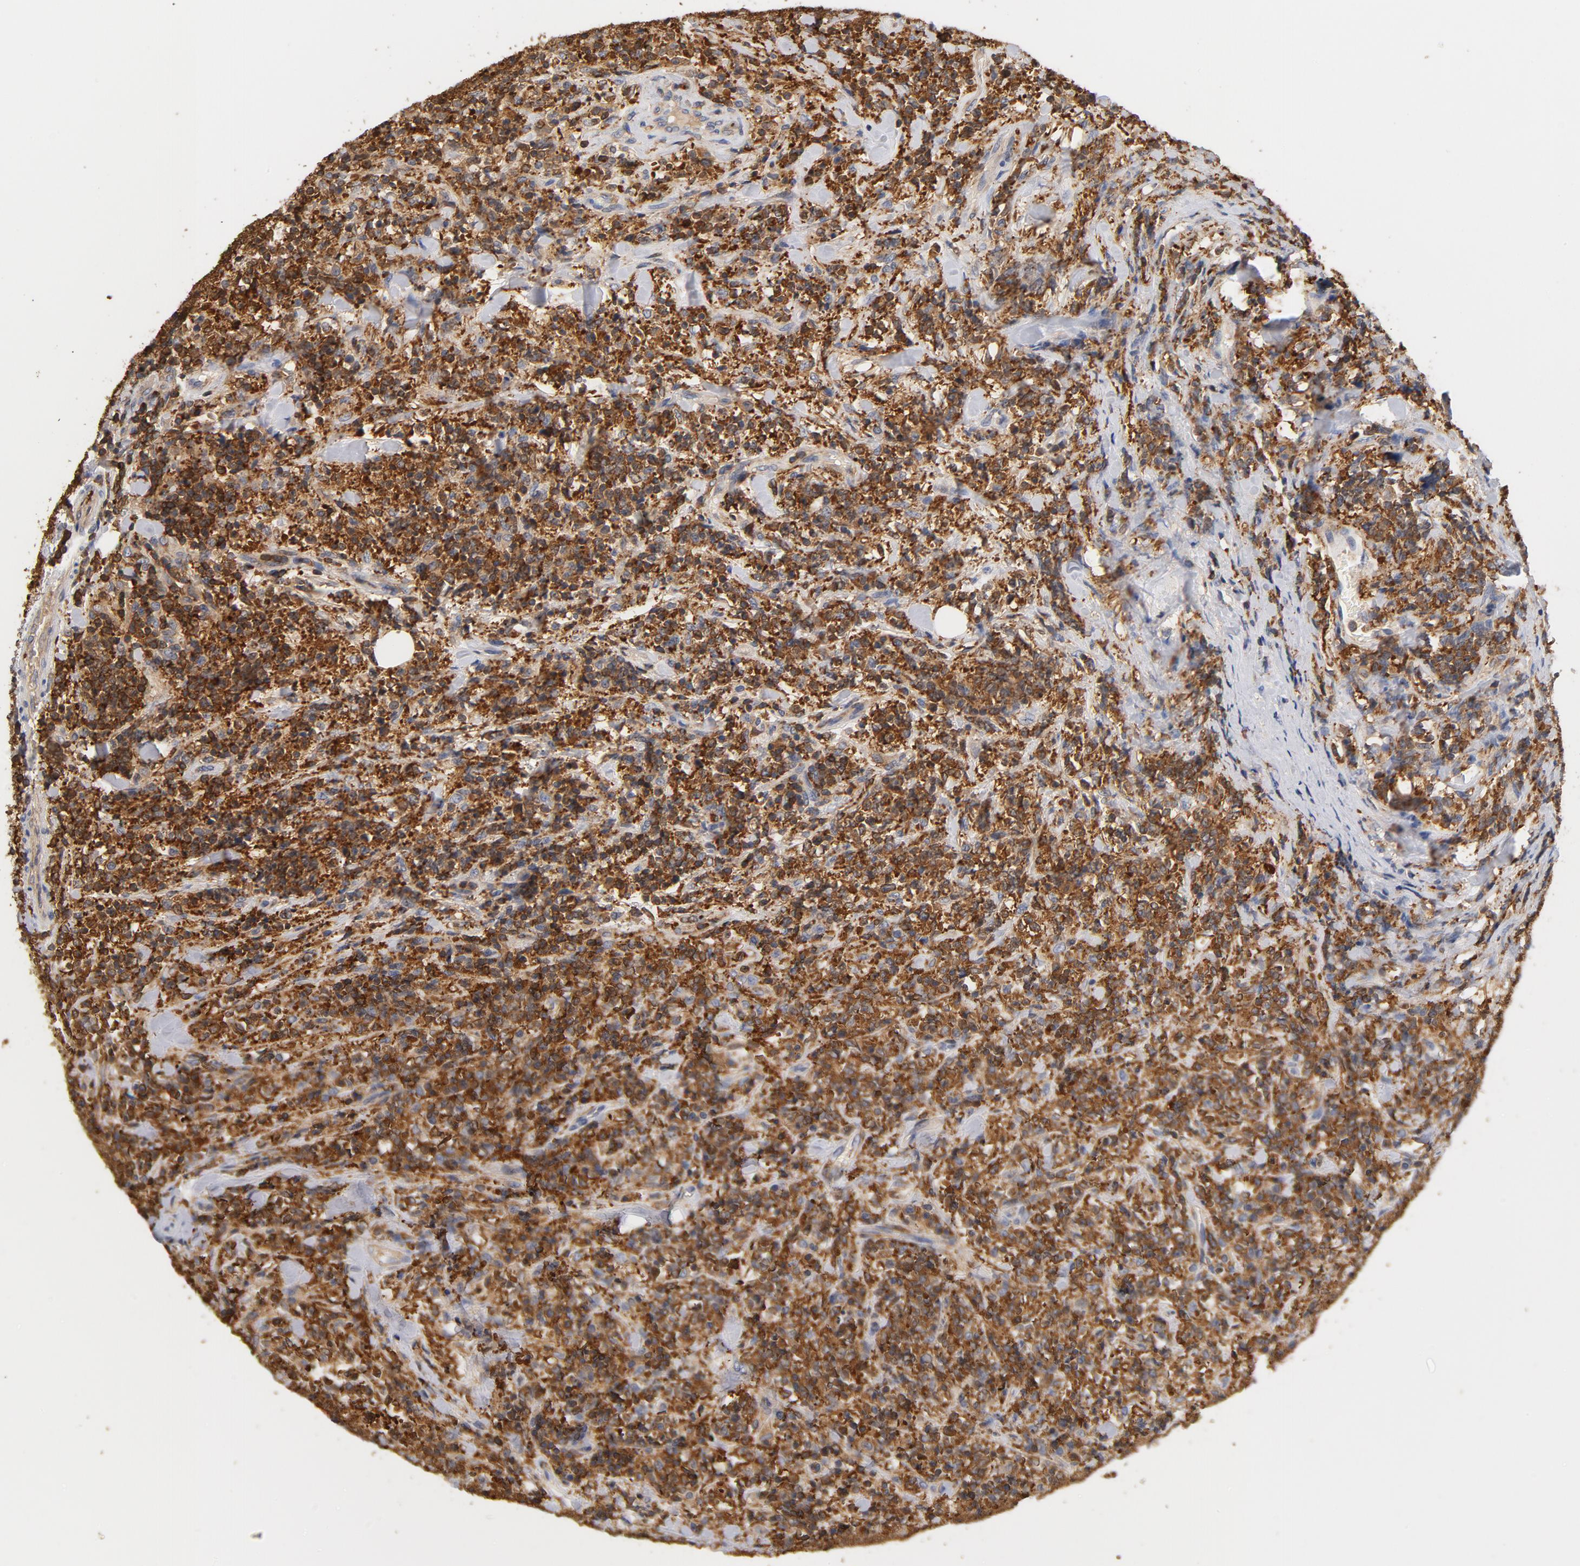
{"staining": {"intensity": "moderate", "quantity": ">75%", "location": "cytoplasmic/membranous"}, "tissue": "lymphoma", "cell_type": "Tumor cells", "image_type": "cancer", "snomed": [{"axis": "morphology", "description": "Malignant lymphoma, non-Hodgkin's type, High grade"}, {"axis": "topography", "description": "Soft tissue"}], "caption": "Immunohistochemical staining of human lymphoma demonstrates medium levels of moderate cytoplasmic/membranous protein expression in approximately >75% of tumor cells. (DAB = brown stain, brightfield microscopy at high magnification).", "gene": "EZR", "patient": {"sex": "male", "age": 18}}